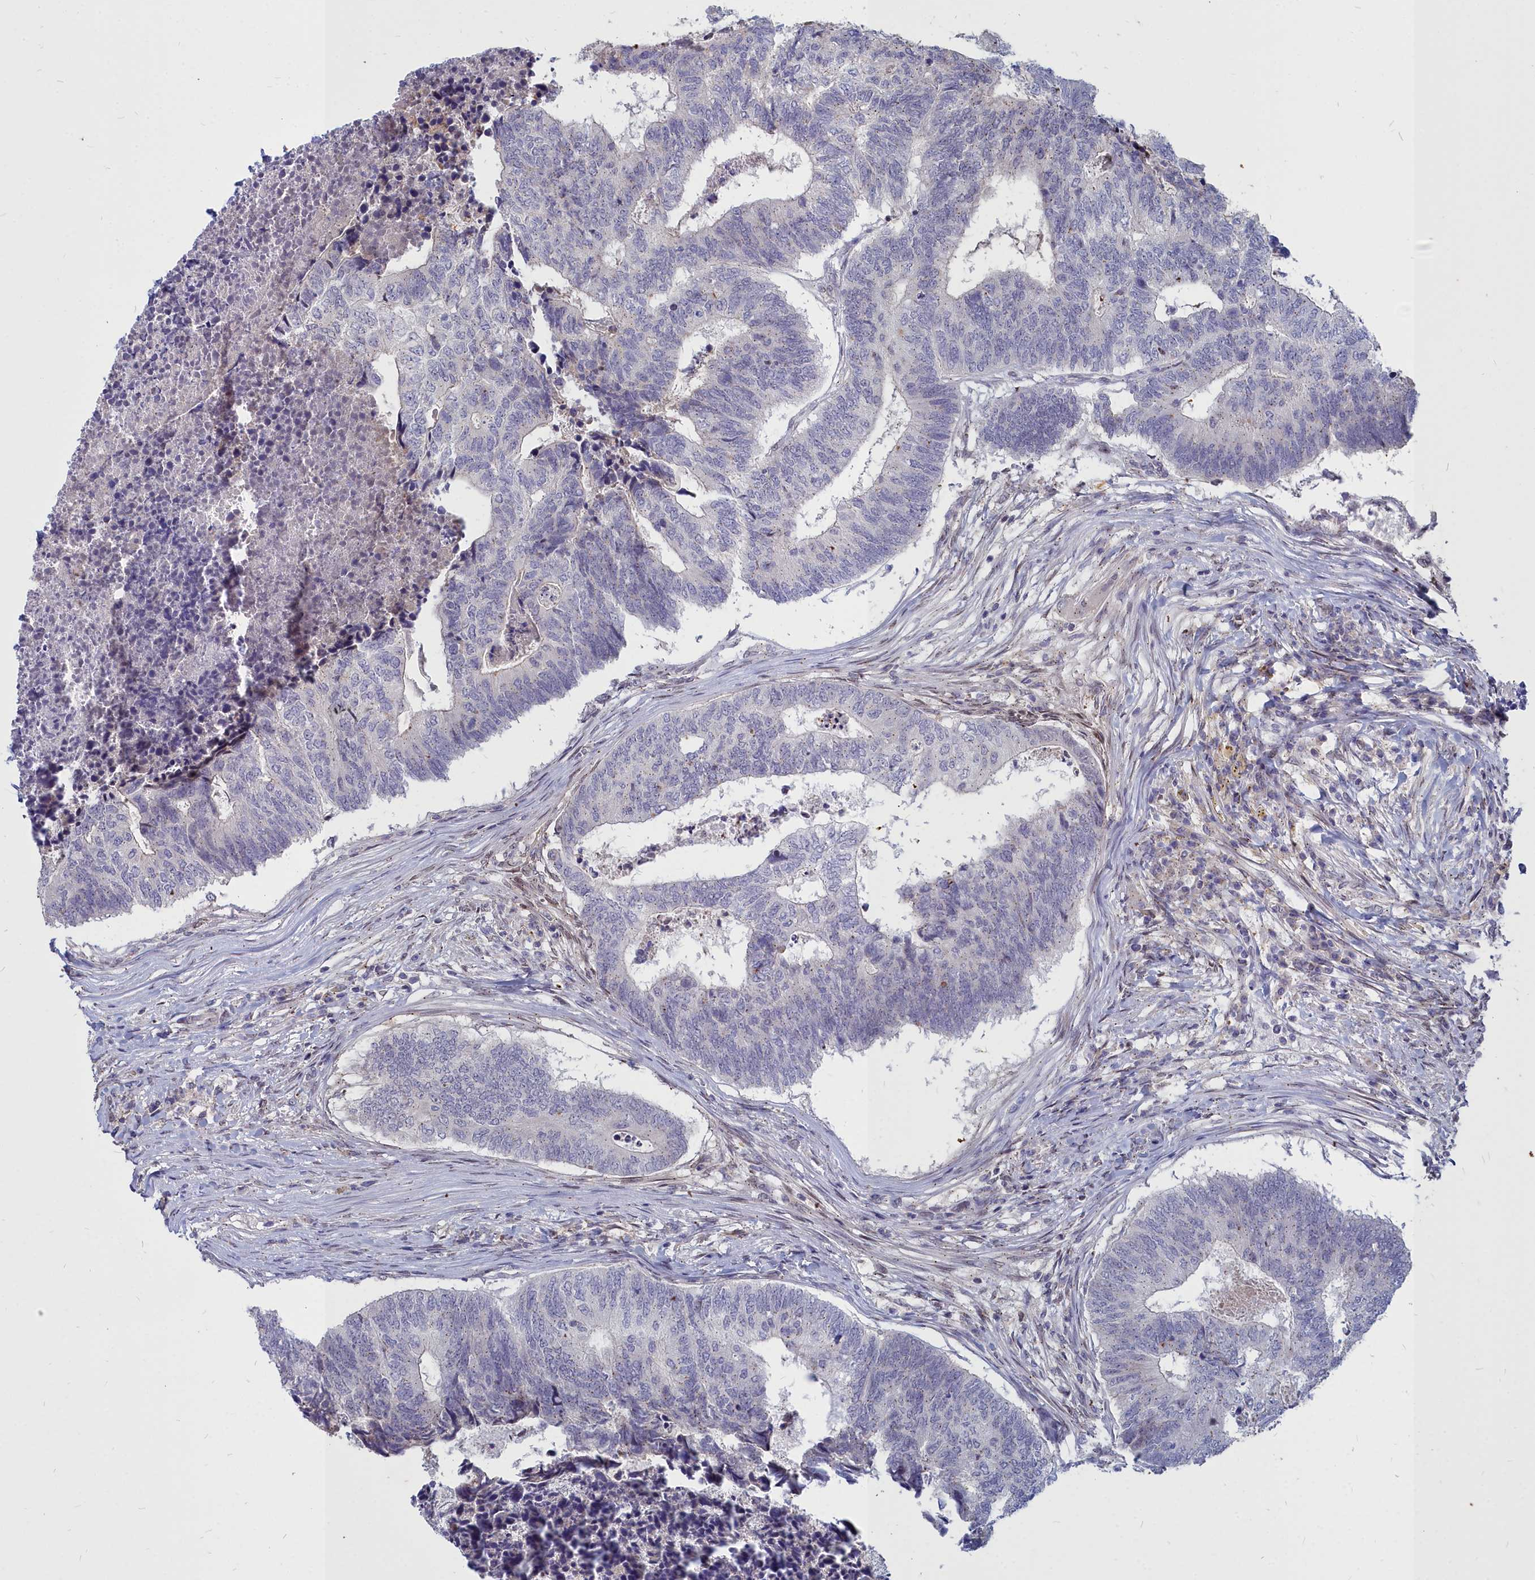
{"staining": {"intensity": "negative", "quantity": "none", "location": "none"}, "tissue": "colorectal cancer", "cell_type": "Tumor cells", "image_type": "cancer", "snomed": [{"axis": "morphology", "description": "Adenocarcinoma, NOS"}, {"axis": "topography", "description": "Colon"}], "caption": "Tumor cells are negative for protein expression in human colorectal adenocarcinoma. Brightfield microscopy of immunohistochemistry stained with DAB (3,3'-diaminobenzidine) (brown) and hematoxylin (blue), captured at high magnification.", "gene": "NOXA1", "patient": {"sex": "female", "age": 67}}